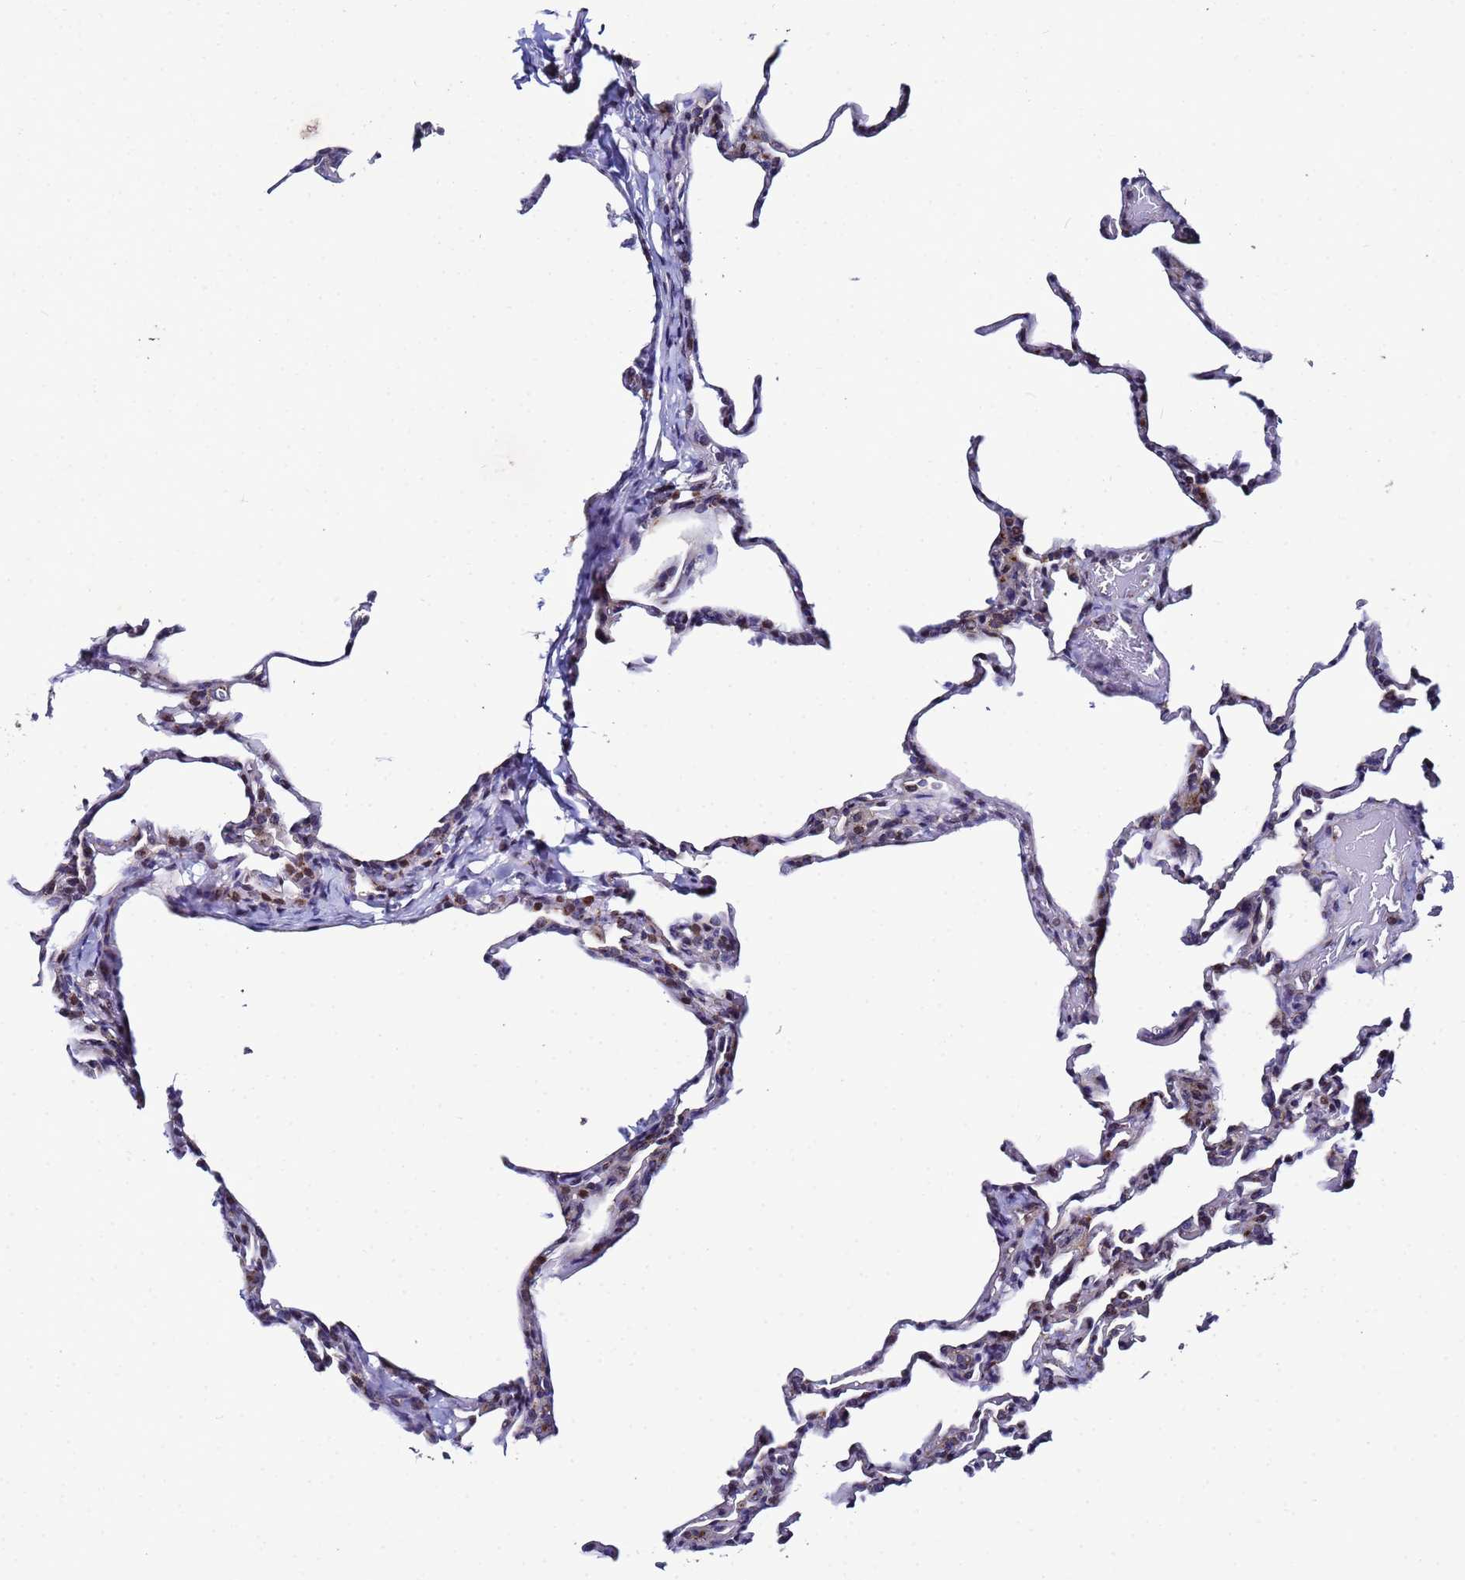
{"staining": {"intensity": "moderate", "quantity": "<25%", "location": "cytoplasmic/membranous"}, "tissue": "lung", "cell_type": "Alveolar cells", "image_type": "normal", "snomed": [{"axis": "morphology", "description": "Normal tissue, NOS"}, {"axis": "topography", "description": "Lung"}], "caption": "Protein expression by immunohistochemistry (IHC) reveals moderate cytoplasmic/membranous expression in about <25% of alveolar cells in benign lung.", "gene": "NSUN6", "patient": {"sex": "male", "age": 20}}